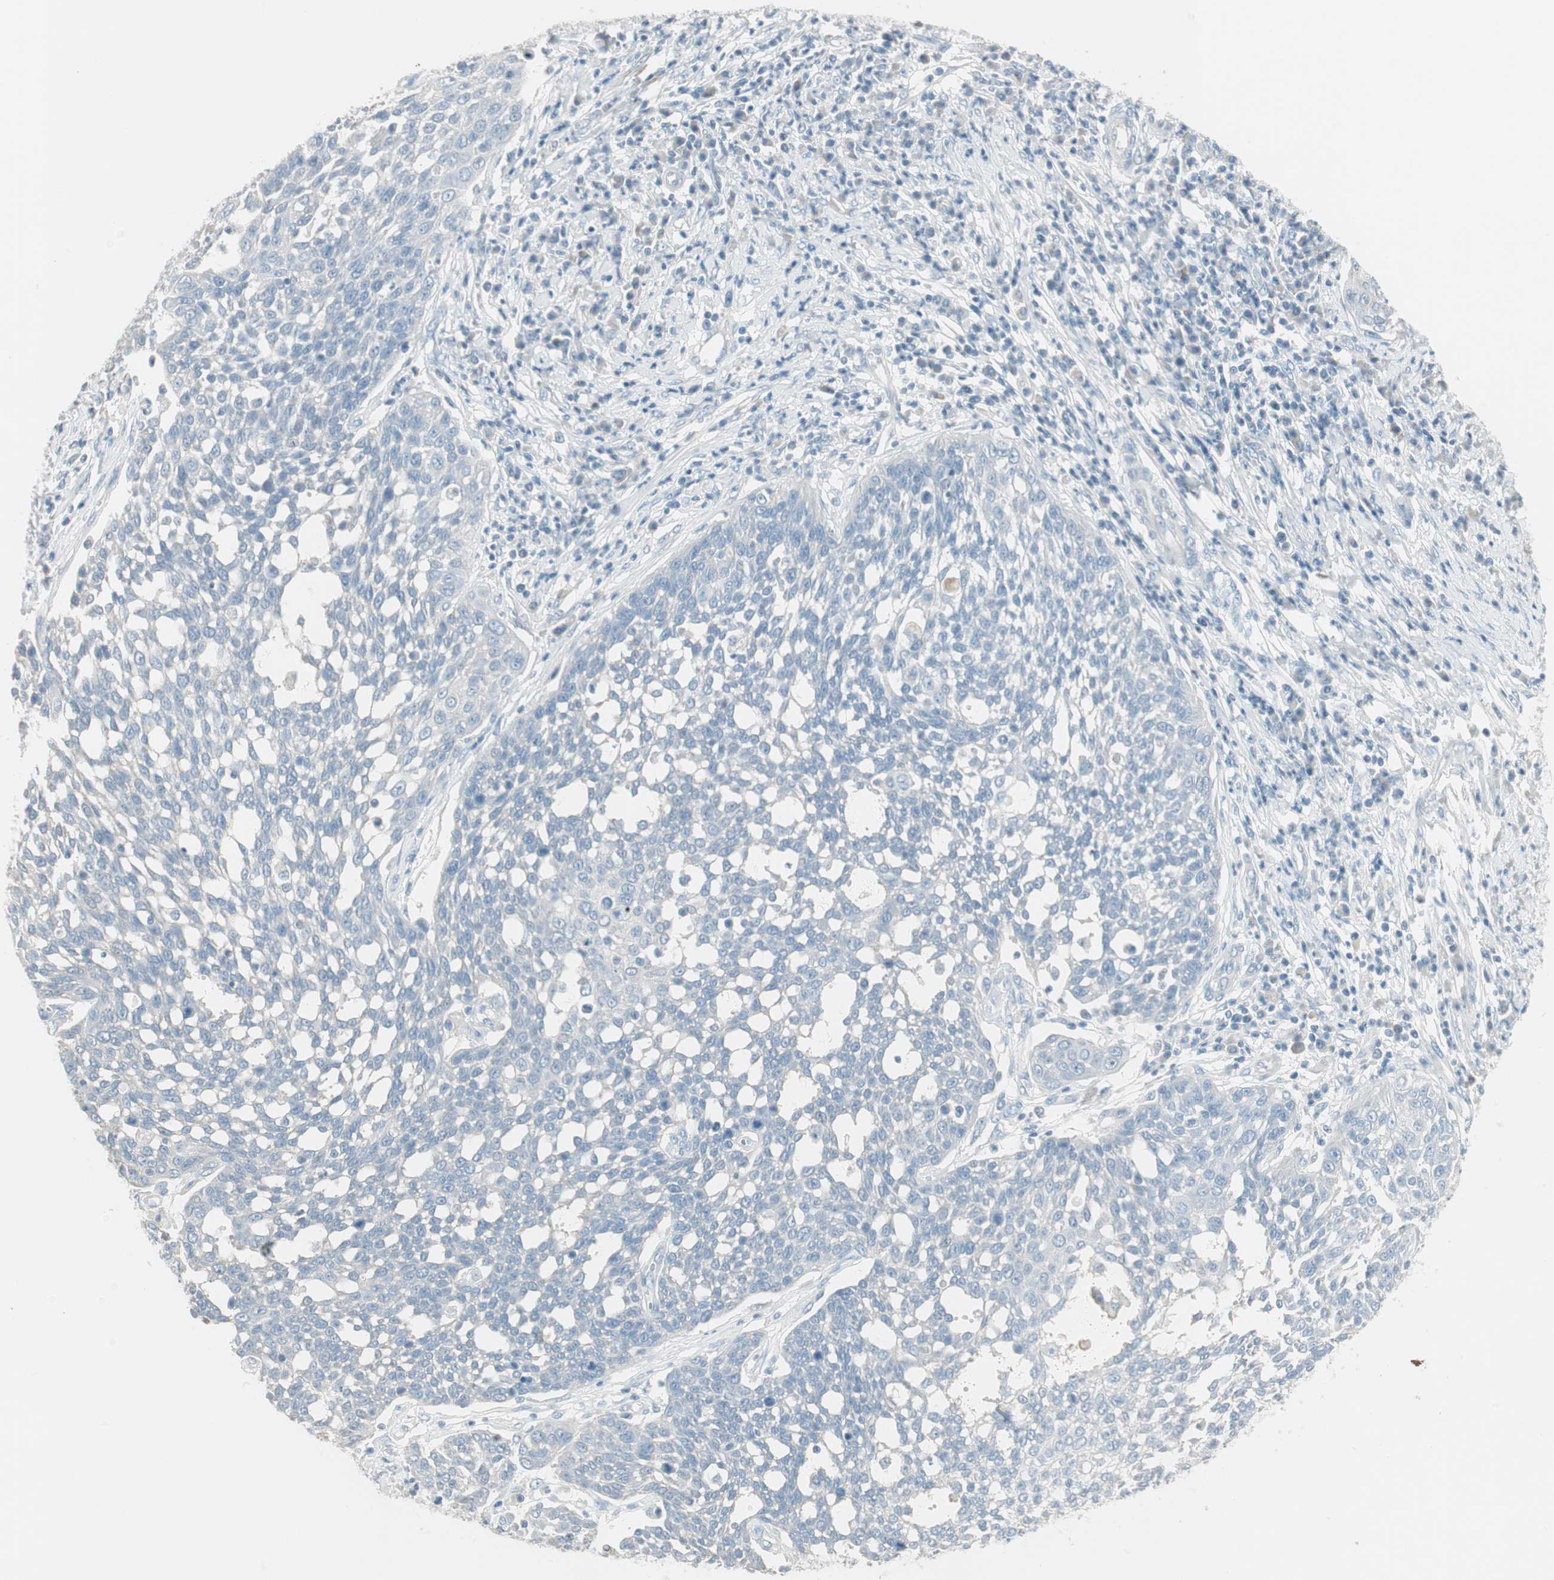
{"staining": {"intensity": "negative", "quantity": "none", "location": "none"}, "tissue": "cervical cancer", "cell_type": "Tumor cells", "image_type": "cancer", "snomed": [{"axis": "morphology", "description": "Squamous cell carcinoma, NOS"}, {"axis": "topography", "description": "Cervix"}], "caption": "A photomicrograph of human squamous cell carcinoma (cervical) is negative for staining in tumor cells.", "gene": "ITLN2", "patient": {"sex": "female", "age": 34}}